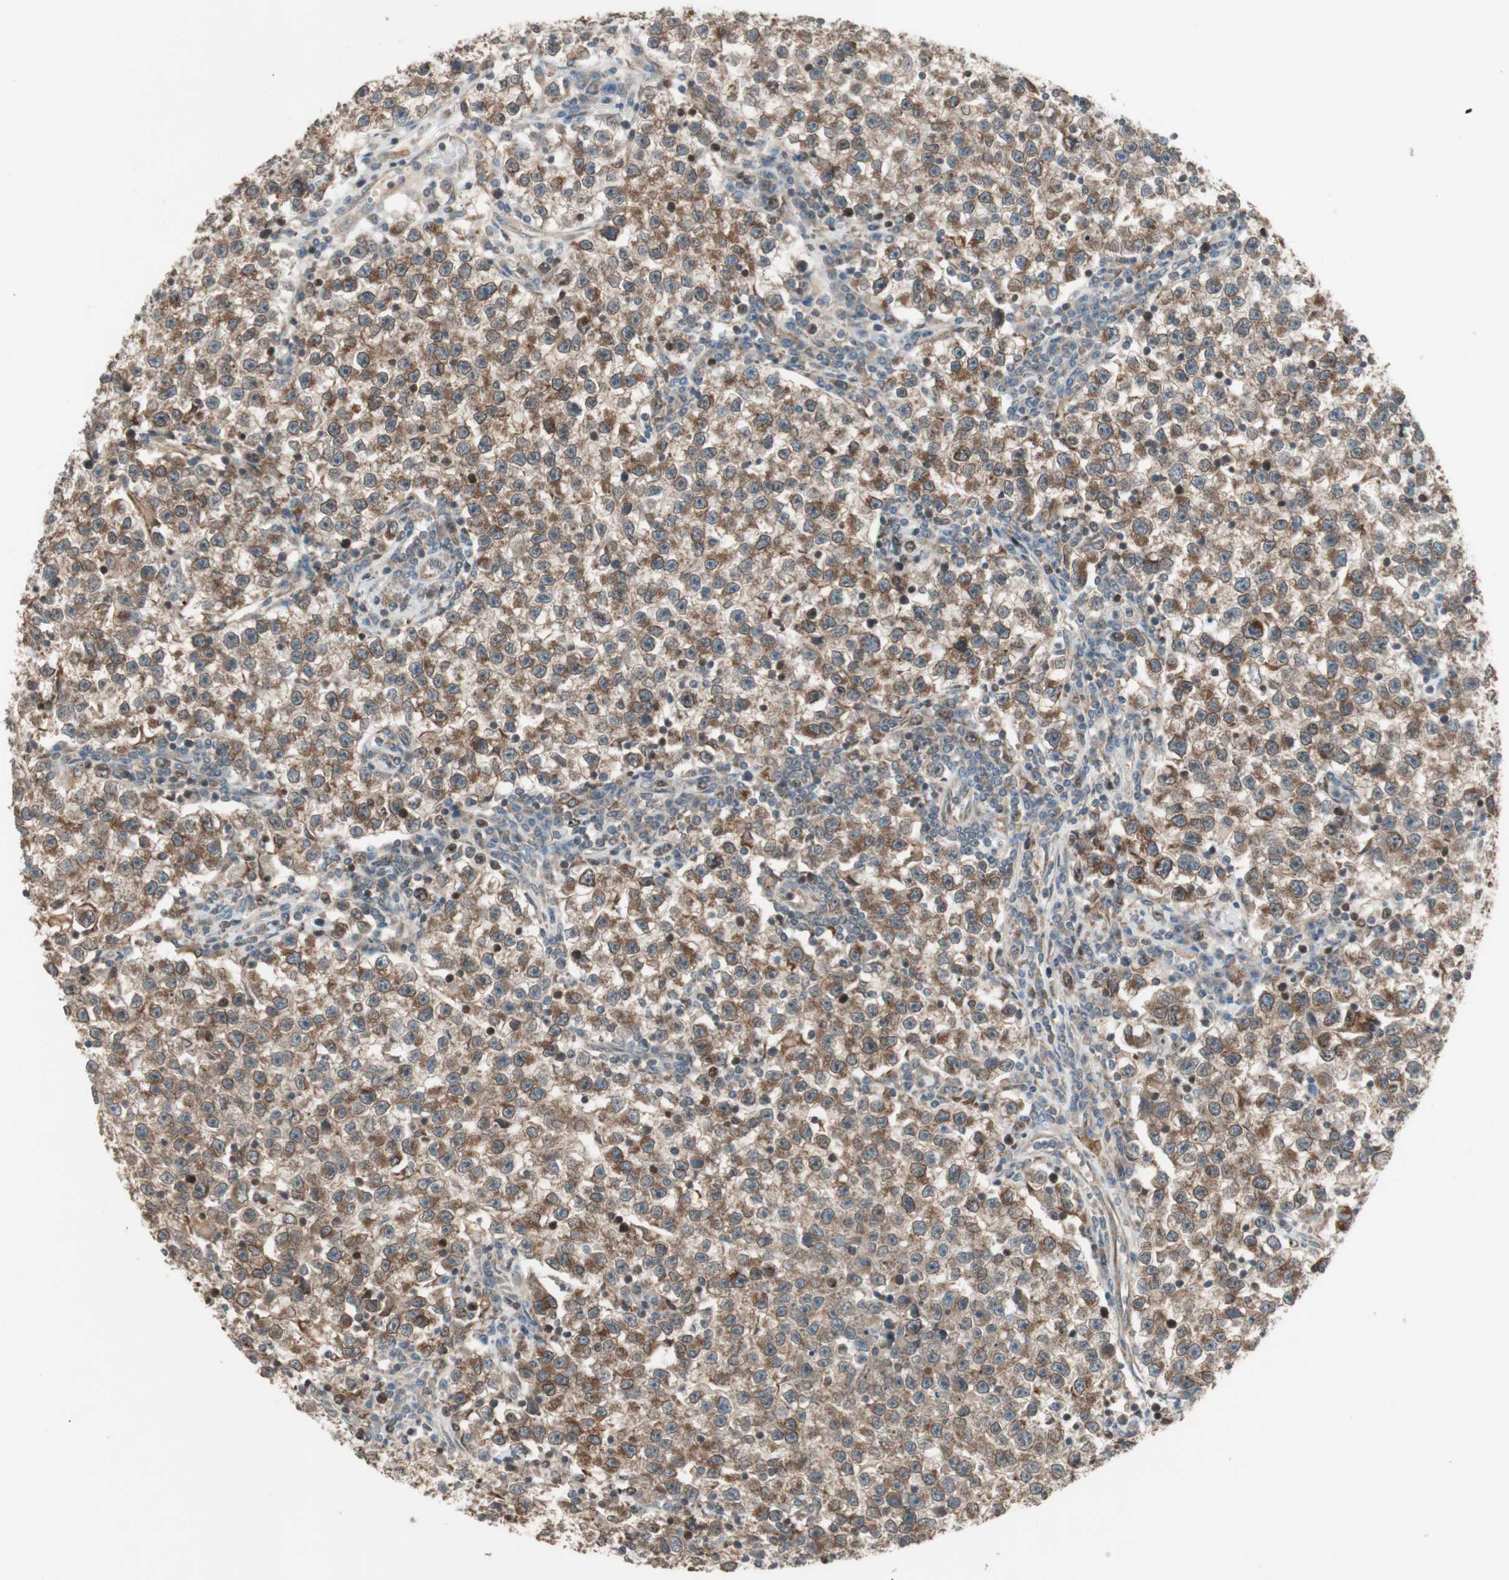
{"staining": {"intensity": "moderate", "quantity": ">75%", "location": "cytoplasmic/membranous"}, "tissue": "testis cancer", "cell_type": "Tumor cells", "image_type": "cancer", "snomed": [{"axis": "morphology", "description": "Seminoma, NOS"}, {"axis": "topography", "description": "Testis"}], "caption": "This is an image of immunohistochemistry staining of testis cancer (seminoma), which shows moderate positivity in the cytoplasmic/membranous of tumor cells.", "gene": "ATP6AP2", "patient": {"sex": "male", "age": 22}}